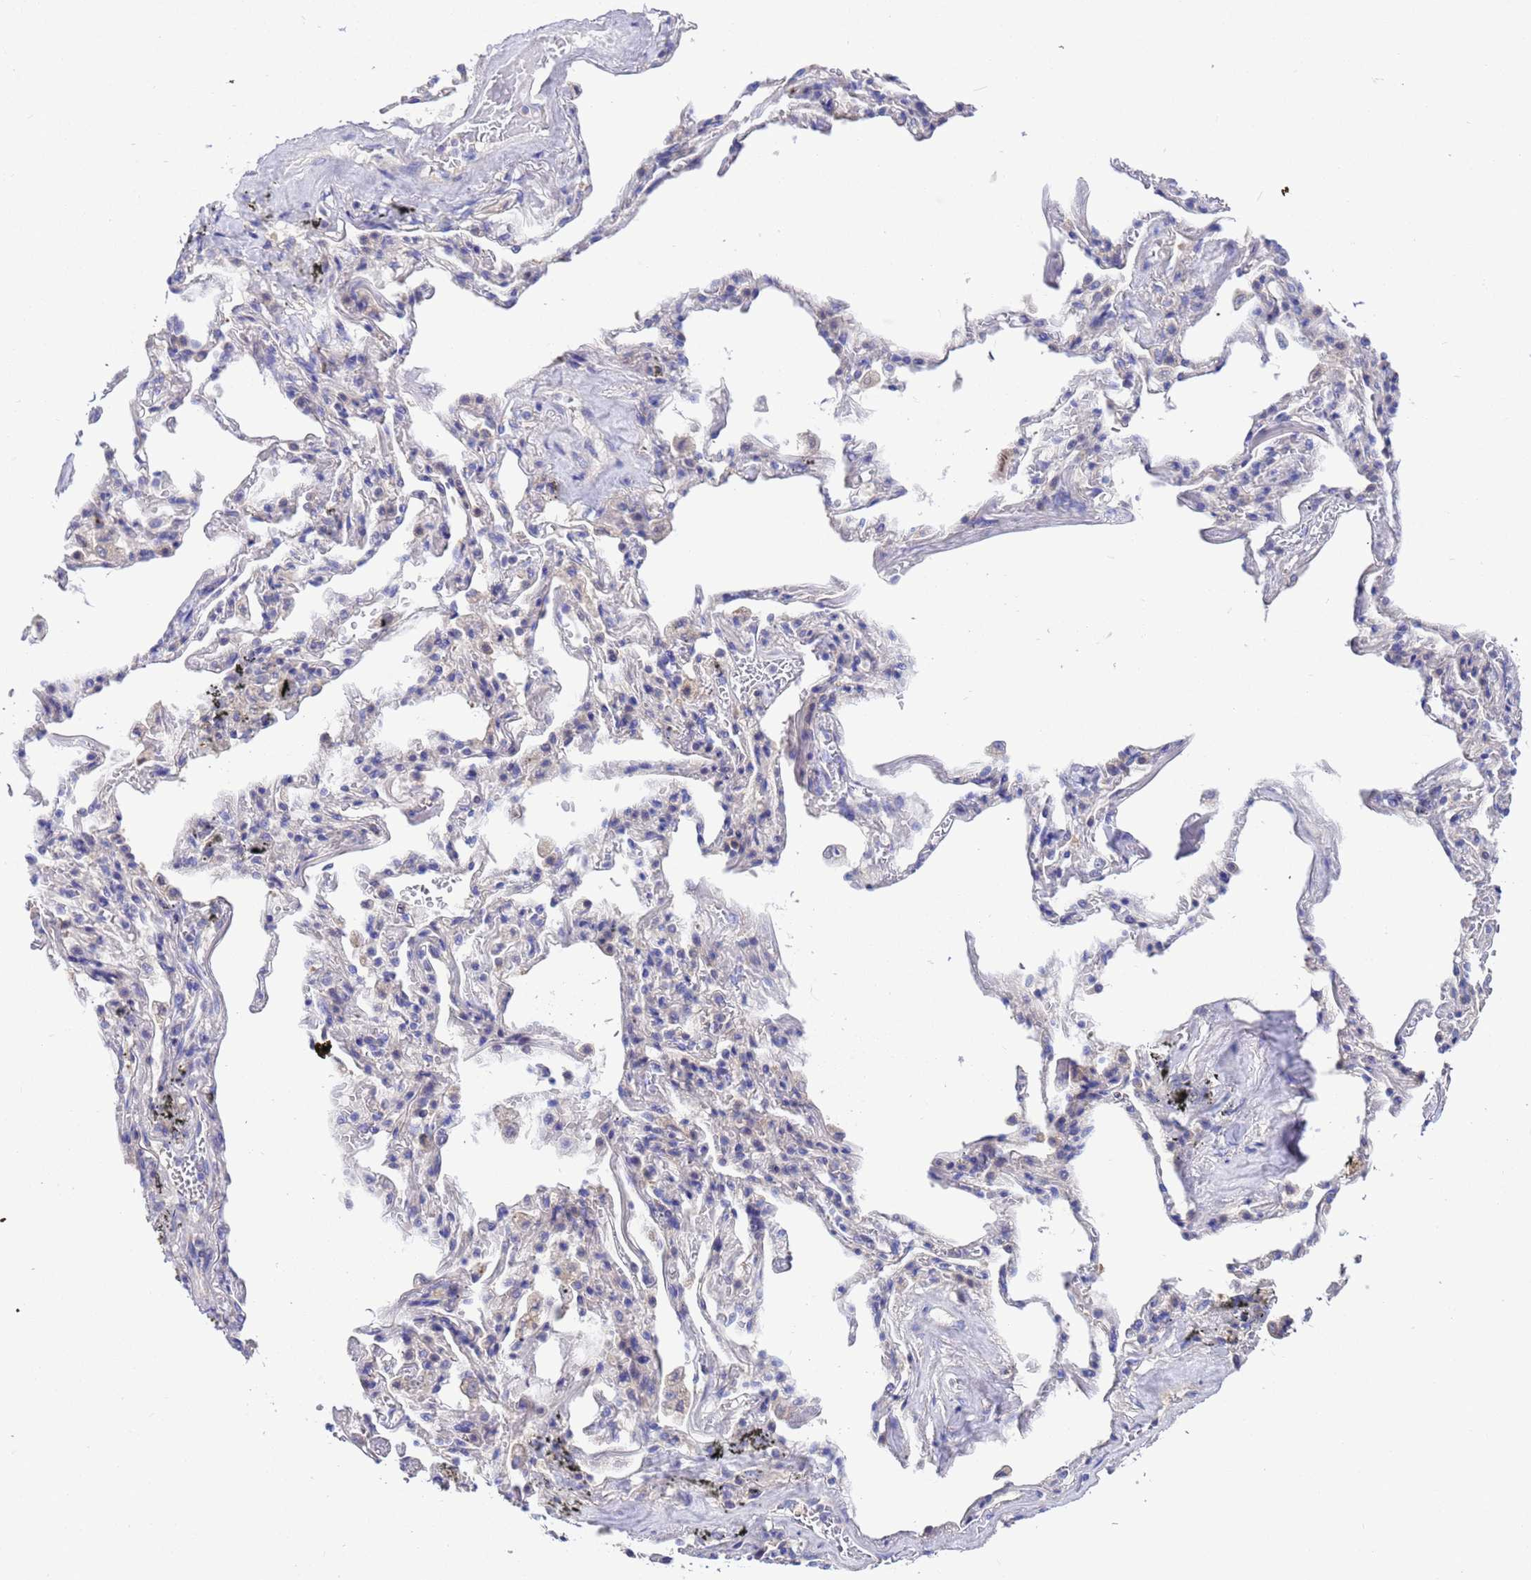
{"staining": {"intensity": "negative", "quantity": "none", "location": "none"}, "tissue": "adipose tissue", "cell_type": "Adipocytes", "image_type": "normal", "snomed": [{"axis": "morphology", "description": "Normal tissue, NOS"}, {"axis": "topography", "description": "Lymph node"}, {"axis": "topography", "description": "Bronchus"}], "caption": "High magnification brightfield microscopy of unremarkable adipose tissue stained with DAB (3,3'-diaminobenzidine) (brown) and counterstained with hematoxylin (blue): adipocytes show no significant staining. (DAB (3,3'-diaminobenzidine) IHC with hematoxylin counter stain).", "gene": "RC3H2", "patient": {"sex": "male", "age": 63}}